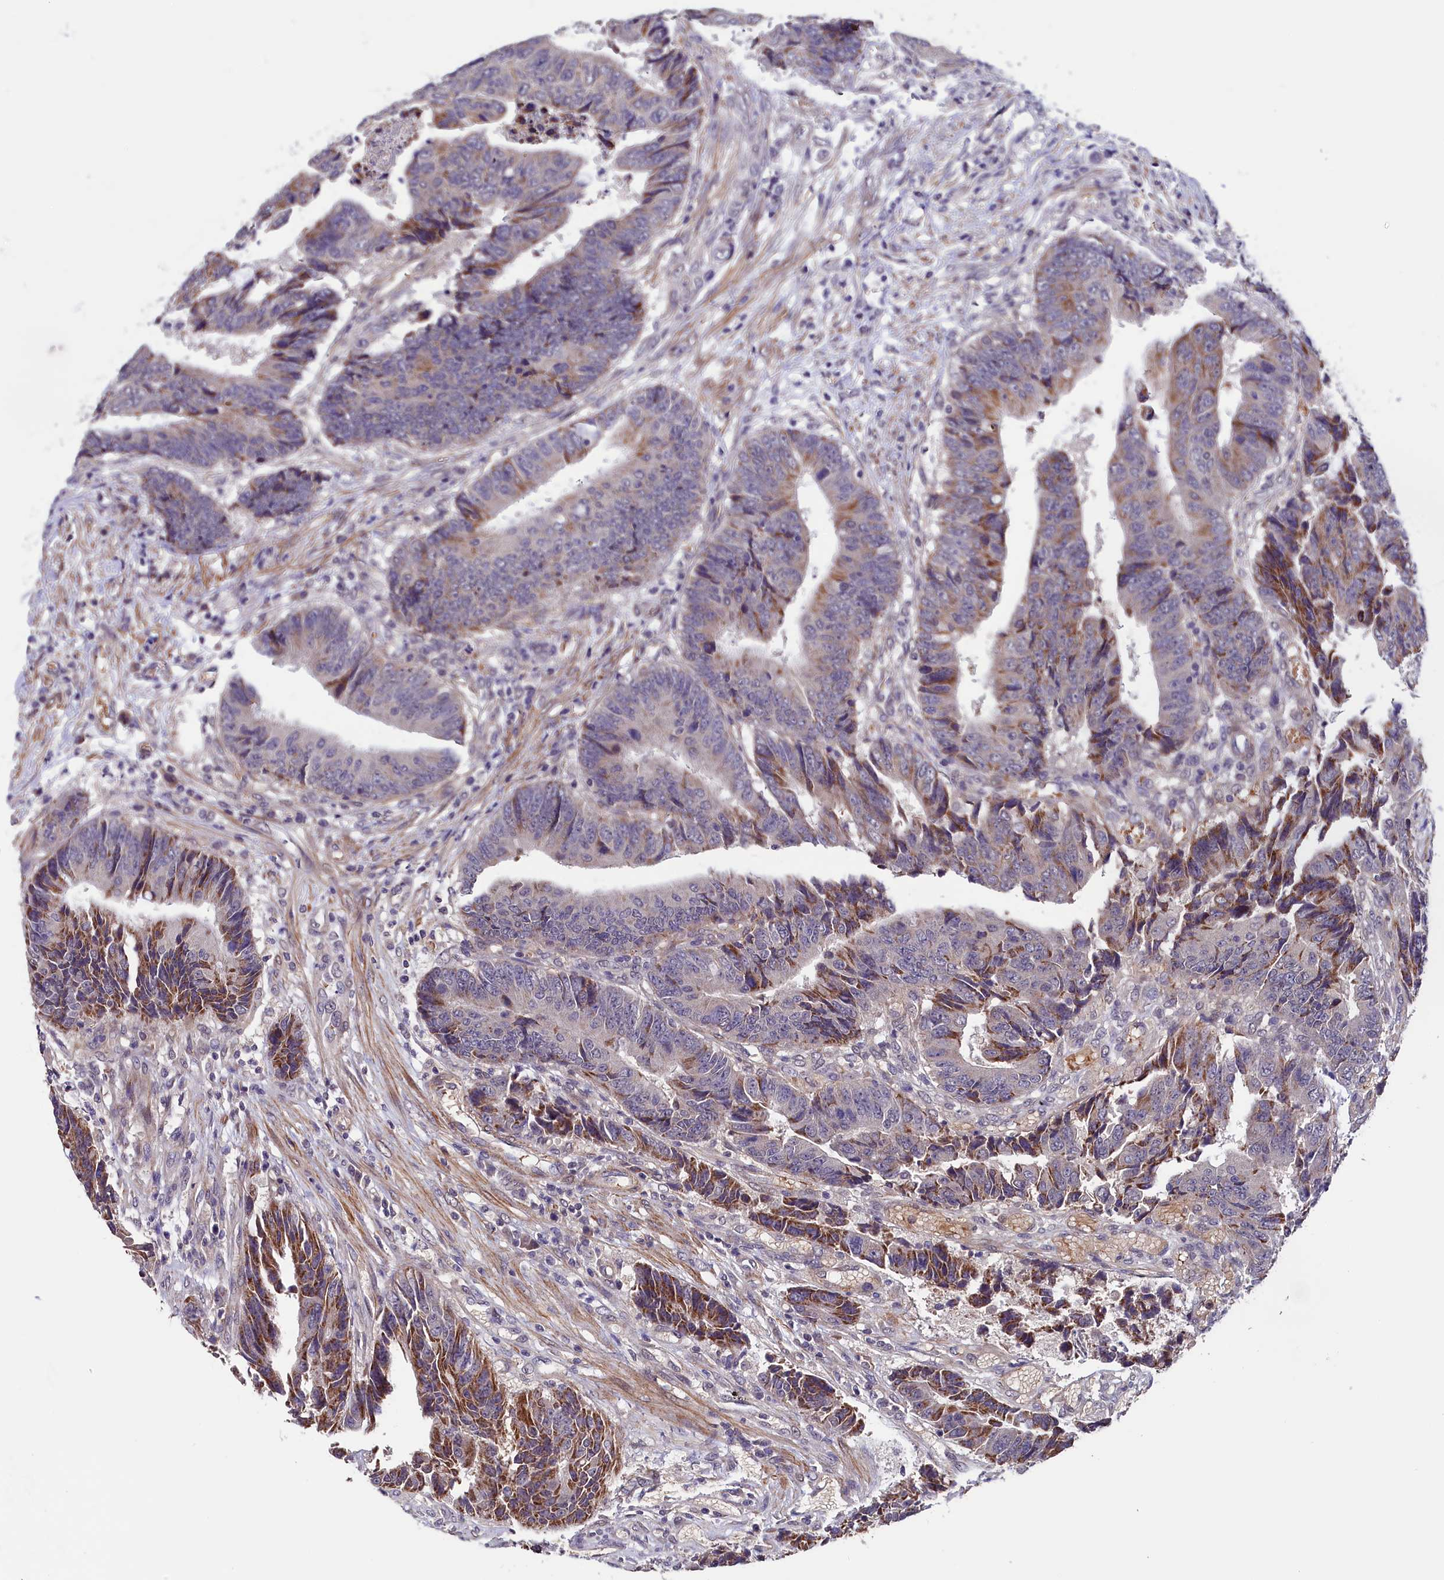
{"staining": {"intensity": "moderate", "quantity": "<25%", "location": "cytoplasmic/membranous"}, "tissue": "colorectal cancer", "cell_type": "Tumor cells", "image_type": "cancer", "snomed": [{"axis": "morphology", "description": "Adenocarcinoma, NOS"}, {"axis": "topography", "description": "Rectum"}], "caption": "Protein staining shows moderate cytoplasmic/membranous staining in about <25% of tumor cells in colorectal cancer. The protein of interest is stained brown, and the nuclei are stained in blue (DAB IHC with brightfield microscopy, high magnification).", "gene": "SLC39A6", "patient": {"sex": "male", "age": 84}}